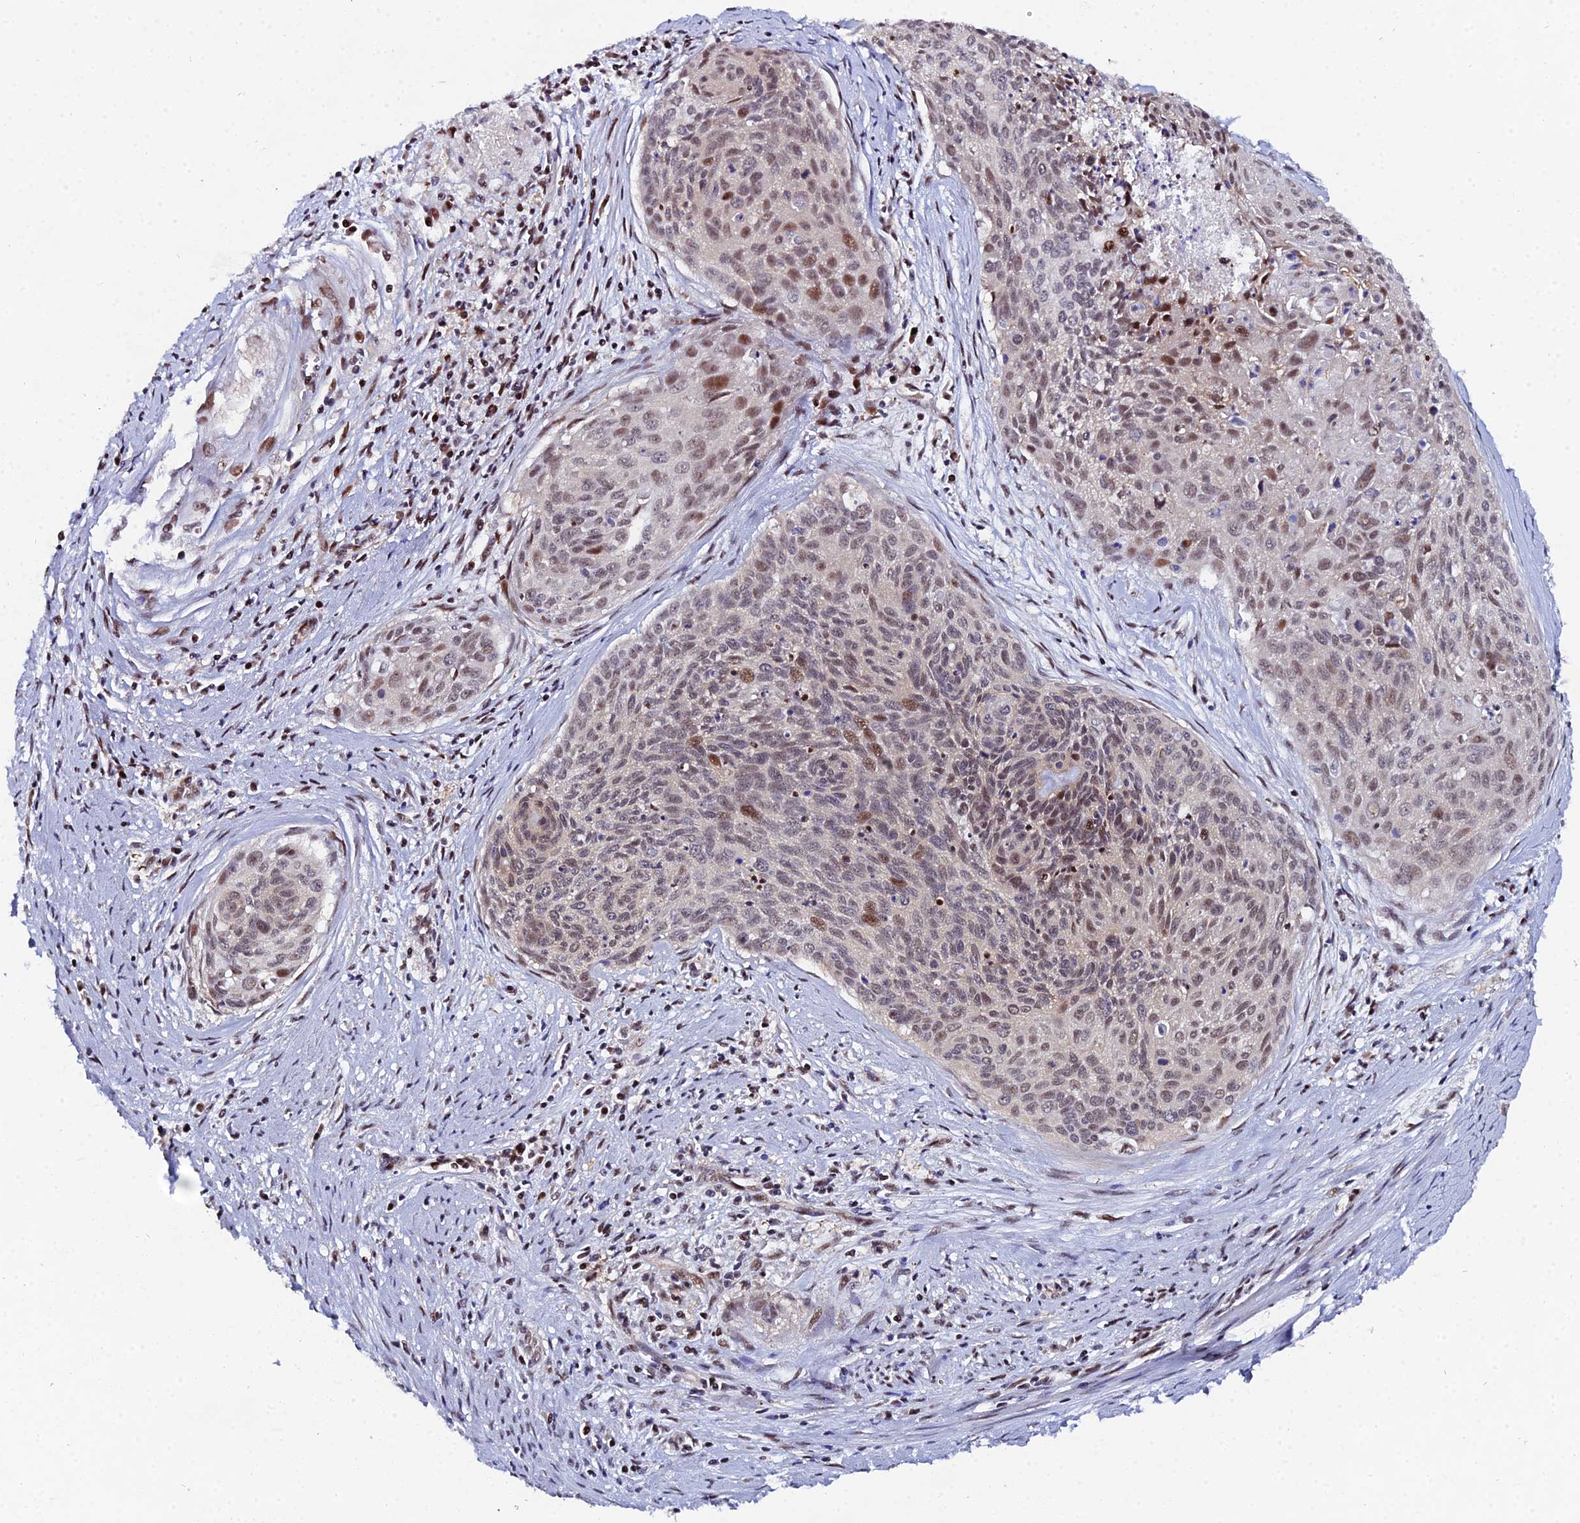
{"staining": {"intensity": "moderate", "quantity": "25%-75%", "location": "nuclear"}, "tissue": "cervical cancer", "cell_type": "Tumor cells", "image_type": "cancer", "snomed": [{"axis": "morphology", "description": "Squamous cell carcinoma, NOS"}, {"axis": "topography", "description": "Cervix"}], "caption": "Cervical cancer (squamous cell carcinoma) tissue reveals moderate nuclear expression in approximately 25%-75% of tumor cells", "gene": "TIFA", "patient": {"sex": "female", "age": 55}}